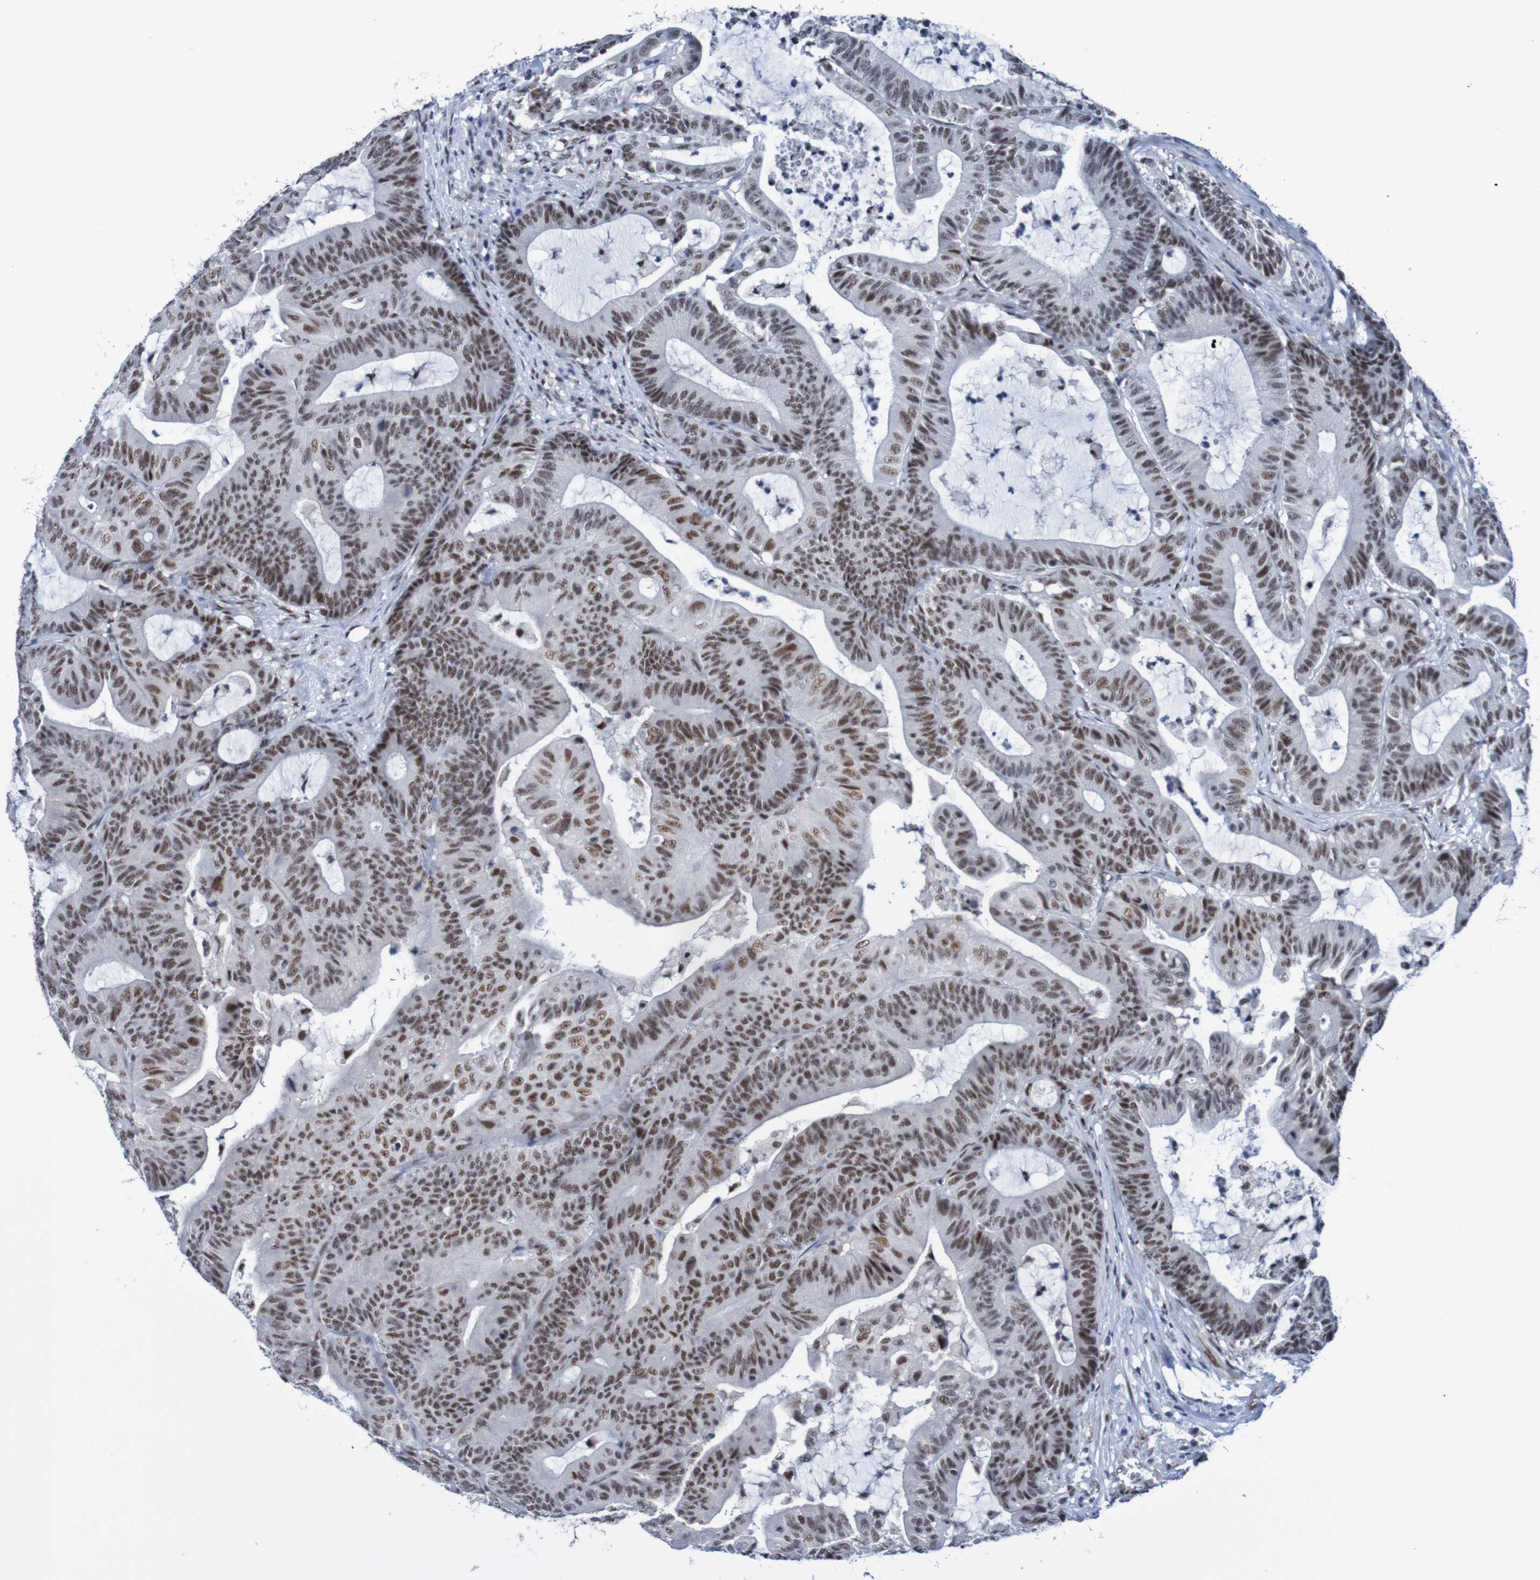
{"staining": {"intensity": "moderate", "quantity": ">75%", "location": "nuclear"}, "tissue": "colorectal cancer", "cell_type": "Tumor cells", "image_type": "cancer", "snomed": [{"axis": "morphology", "description": "Adenocarcinoma, NOS"}, {"axis": "topography", "description": "Colon"}], "caption": "An IHC histopathology image of neoplastic tissue is shown. Protein staining in brown shows moderate nuclear positivity in colorectal cancer within tumor cells. (DAB (3,3'-diaminobenzidine) = brown stain, brightfield microscopy at high magnification).", "gene": "CDC5L", "patient": {"sex": "female", "age": 84}}